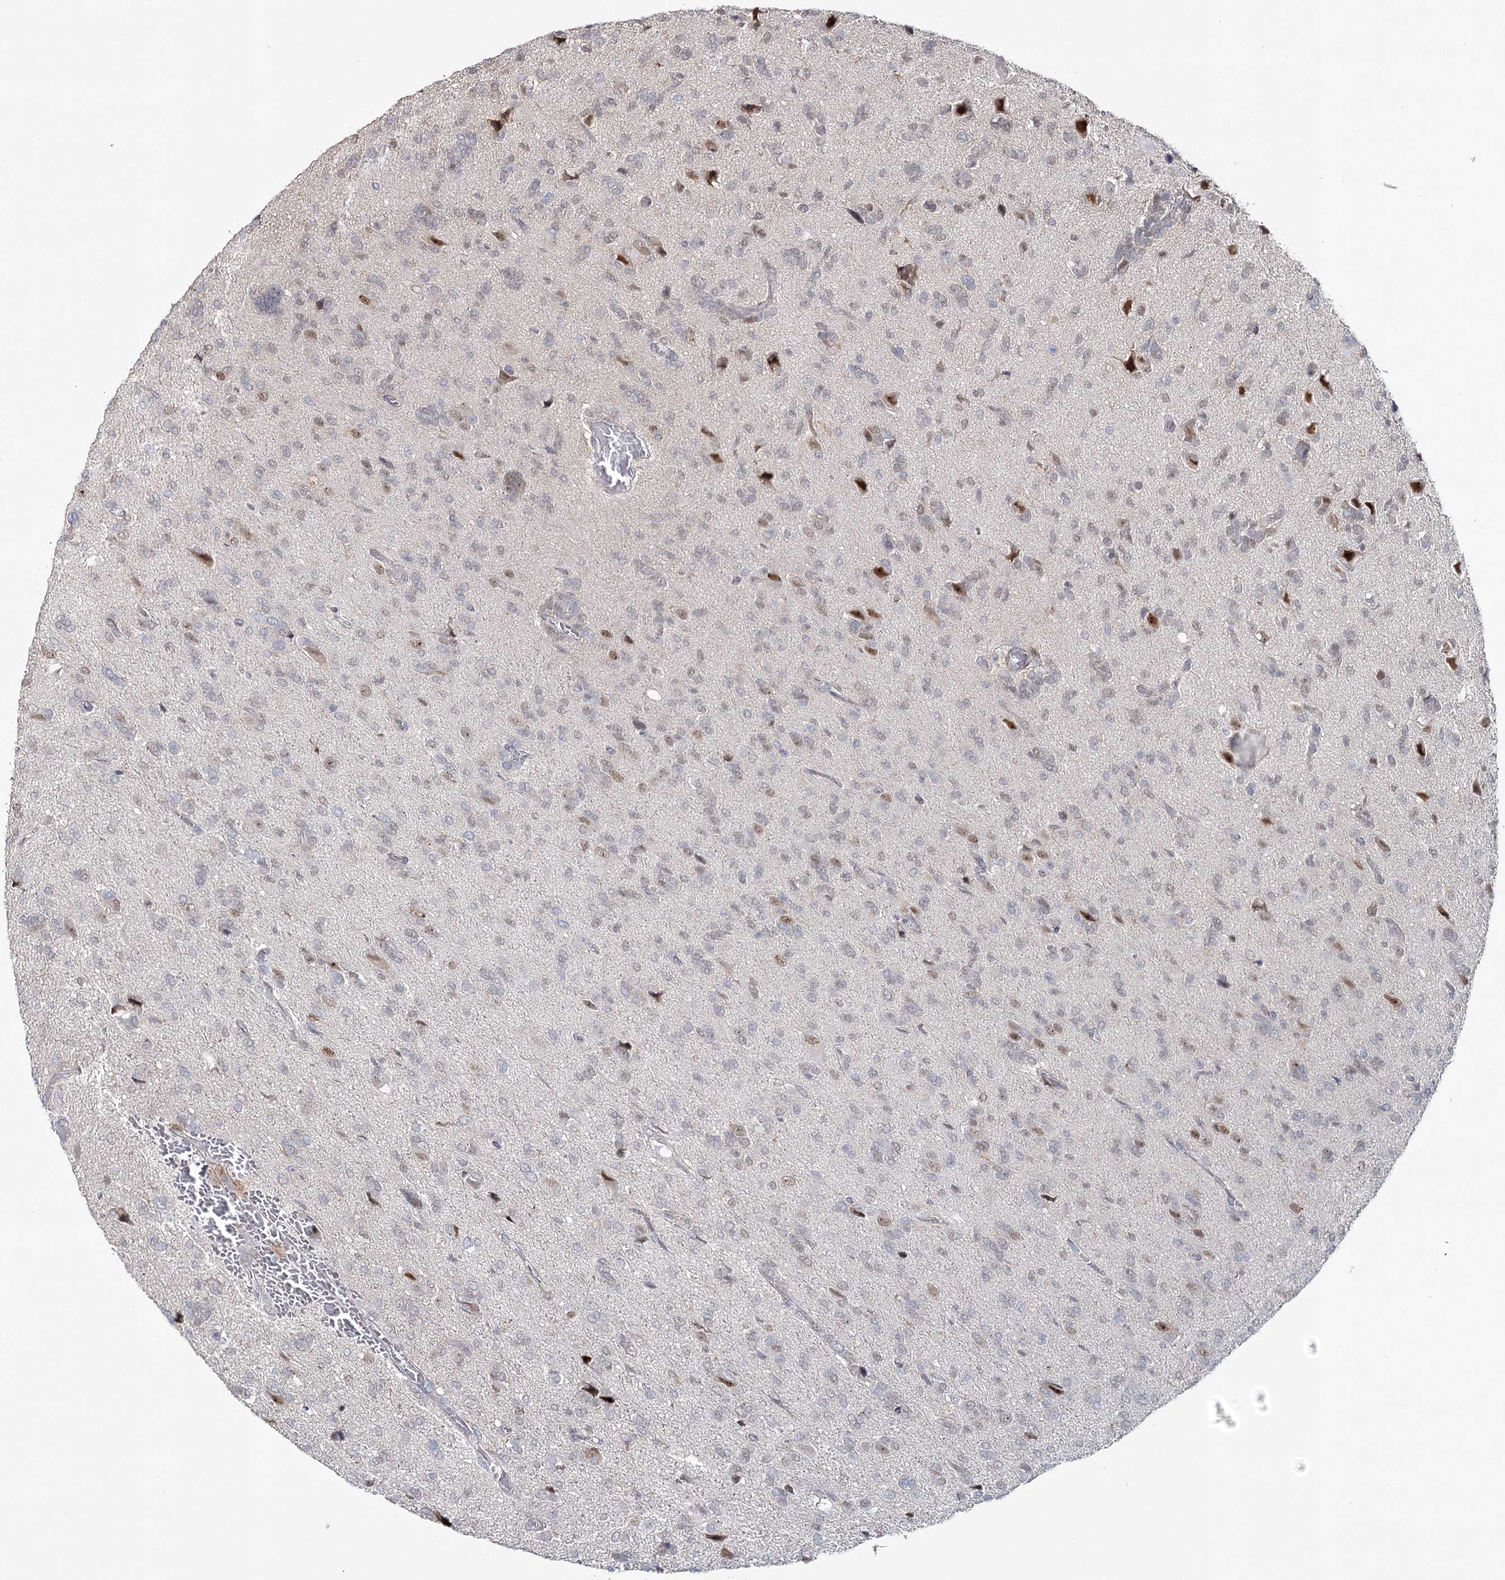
{"staining": {"intensity": "weak", "quantity": "<25%", "location": "nuclear"}, "tissue": "glioma", "cell_type": "Tumor cells", "image_type": "cancer", "snomed": [{"axis": "morphology", "description": "Glioma, malignant, High grade"}, {"axis": "topography", "description": "Brain"}], "caption": "Histopathology image shows no protein staining in tumor cells of glioma tissue. (Stains: DAB immunohistochemistry with hematoxylin counter stain, Microscopy: brightfield microscopy at high magnification).", "gene": "ZC3H8", "patient": {"sex": "female", "age": 59}}